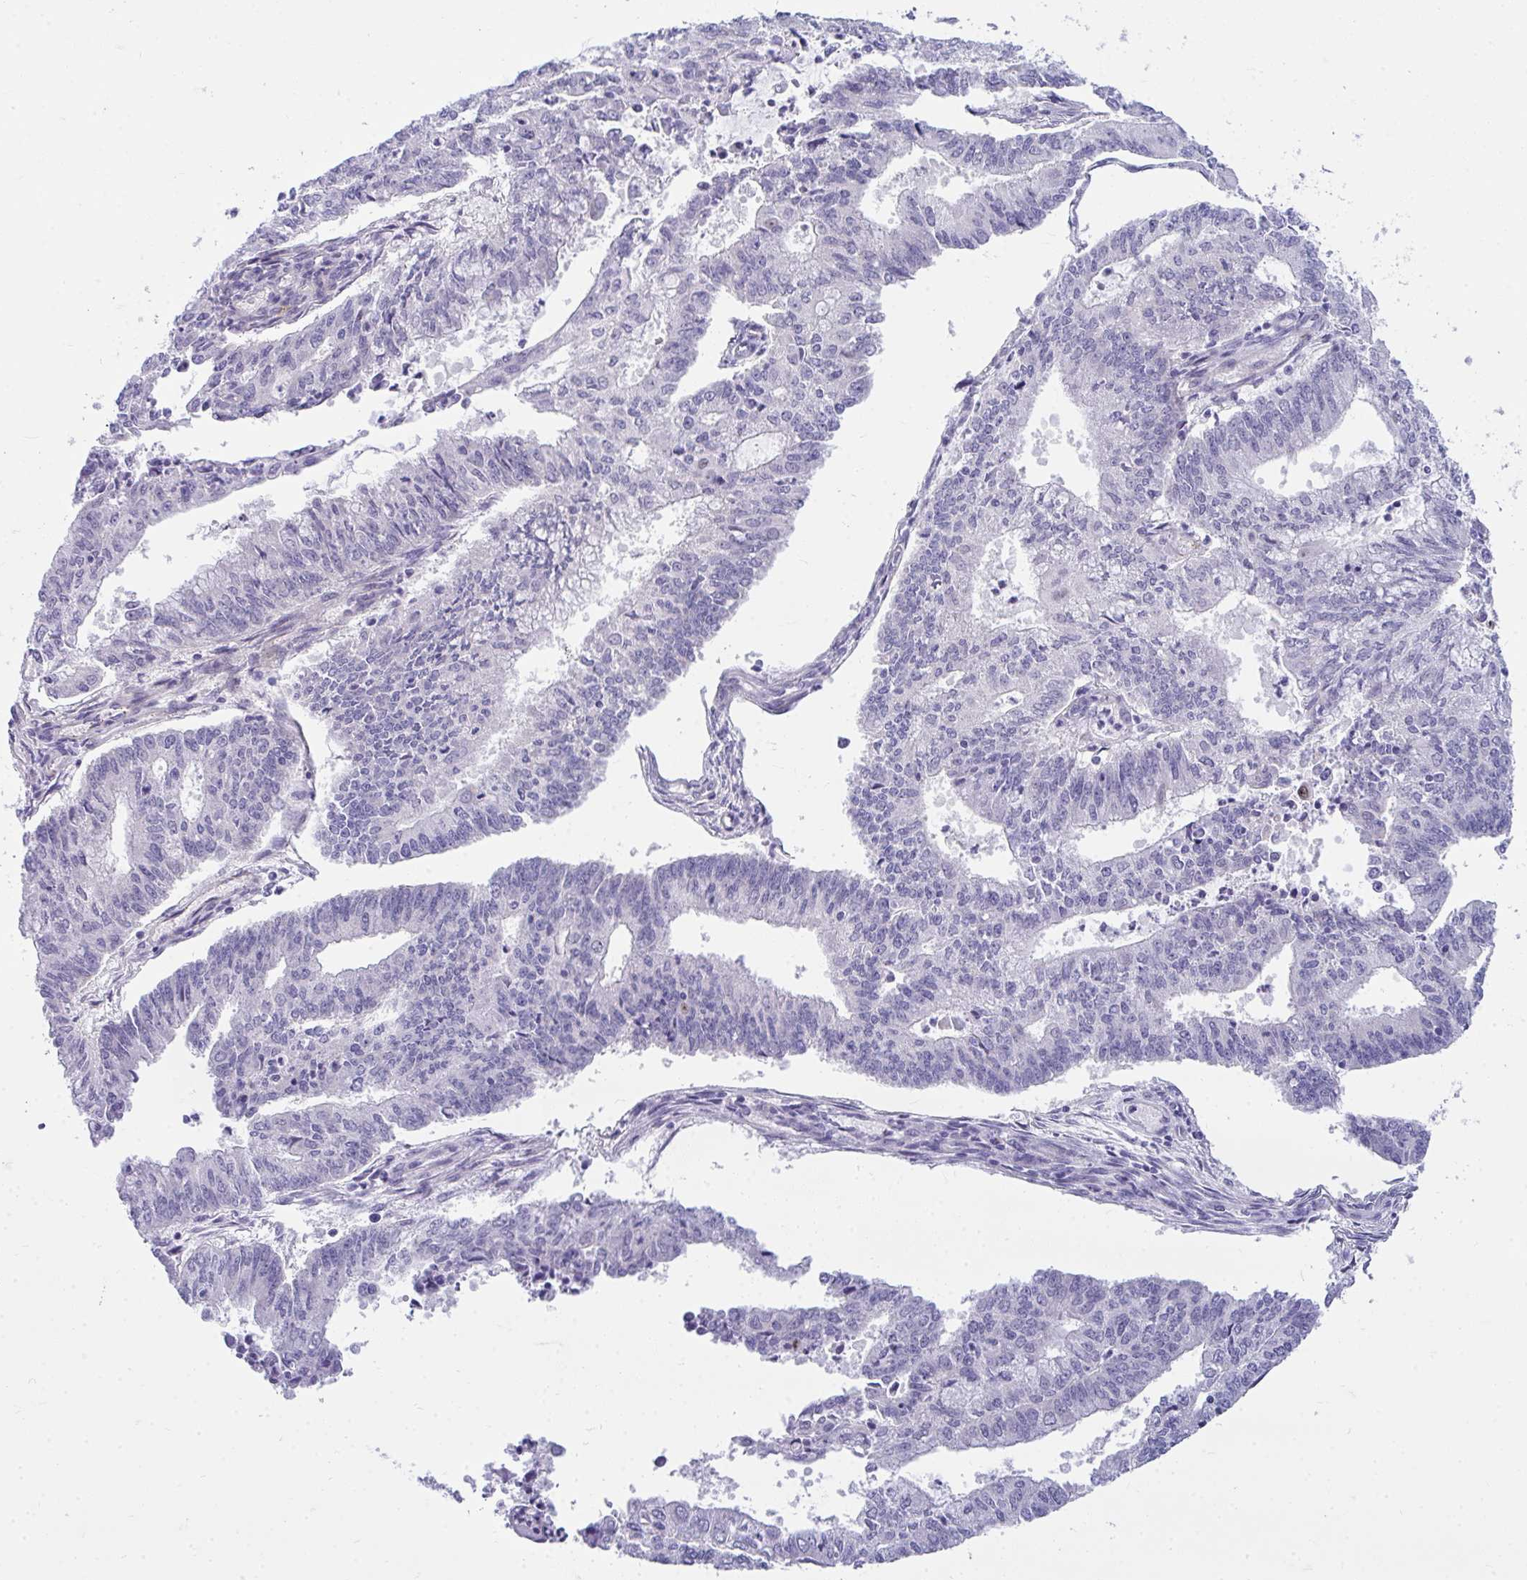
{"staining": {"intensity": "negative", "quantity": "none", "location": "none"}, "tissue": "endometrial cancer", "cell_type": "Tumor cells", "image_type": "cancer", "snomed": [{"axis": "morphology", "description": "Adenocarcinoma, NOS"}, {"axis": "topography", "description": "Endometrium"}], "caption": "Tumor cells show no significant staining in adenocarcinoma (endometrial).", "gene": "TSBP1", "patient": {"sex": "female", "age": 61}}